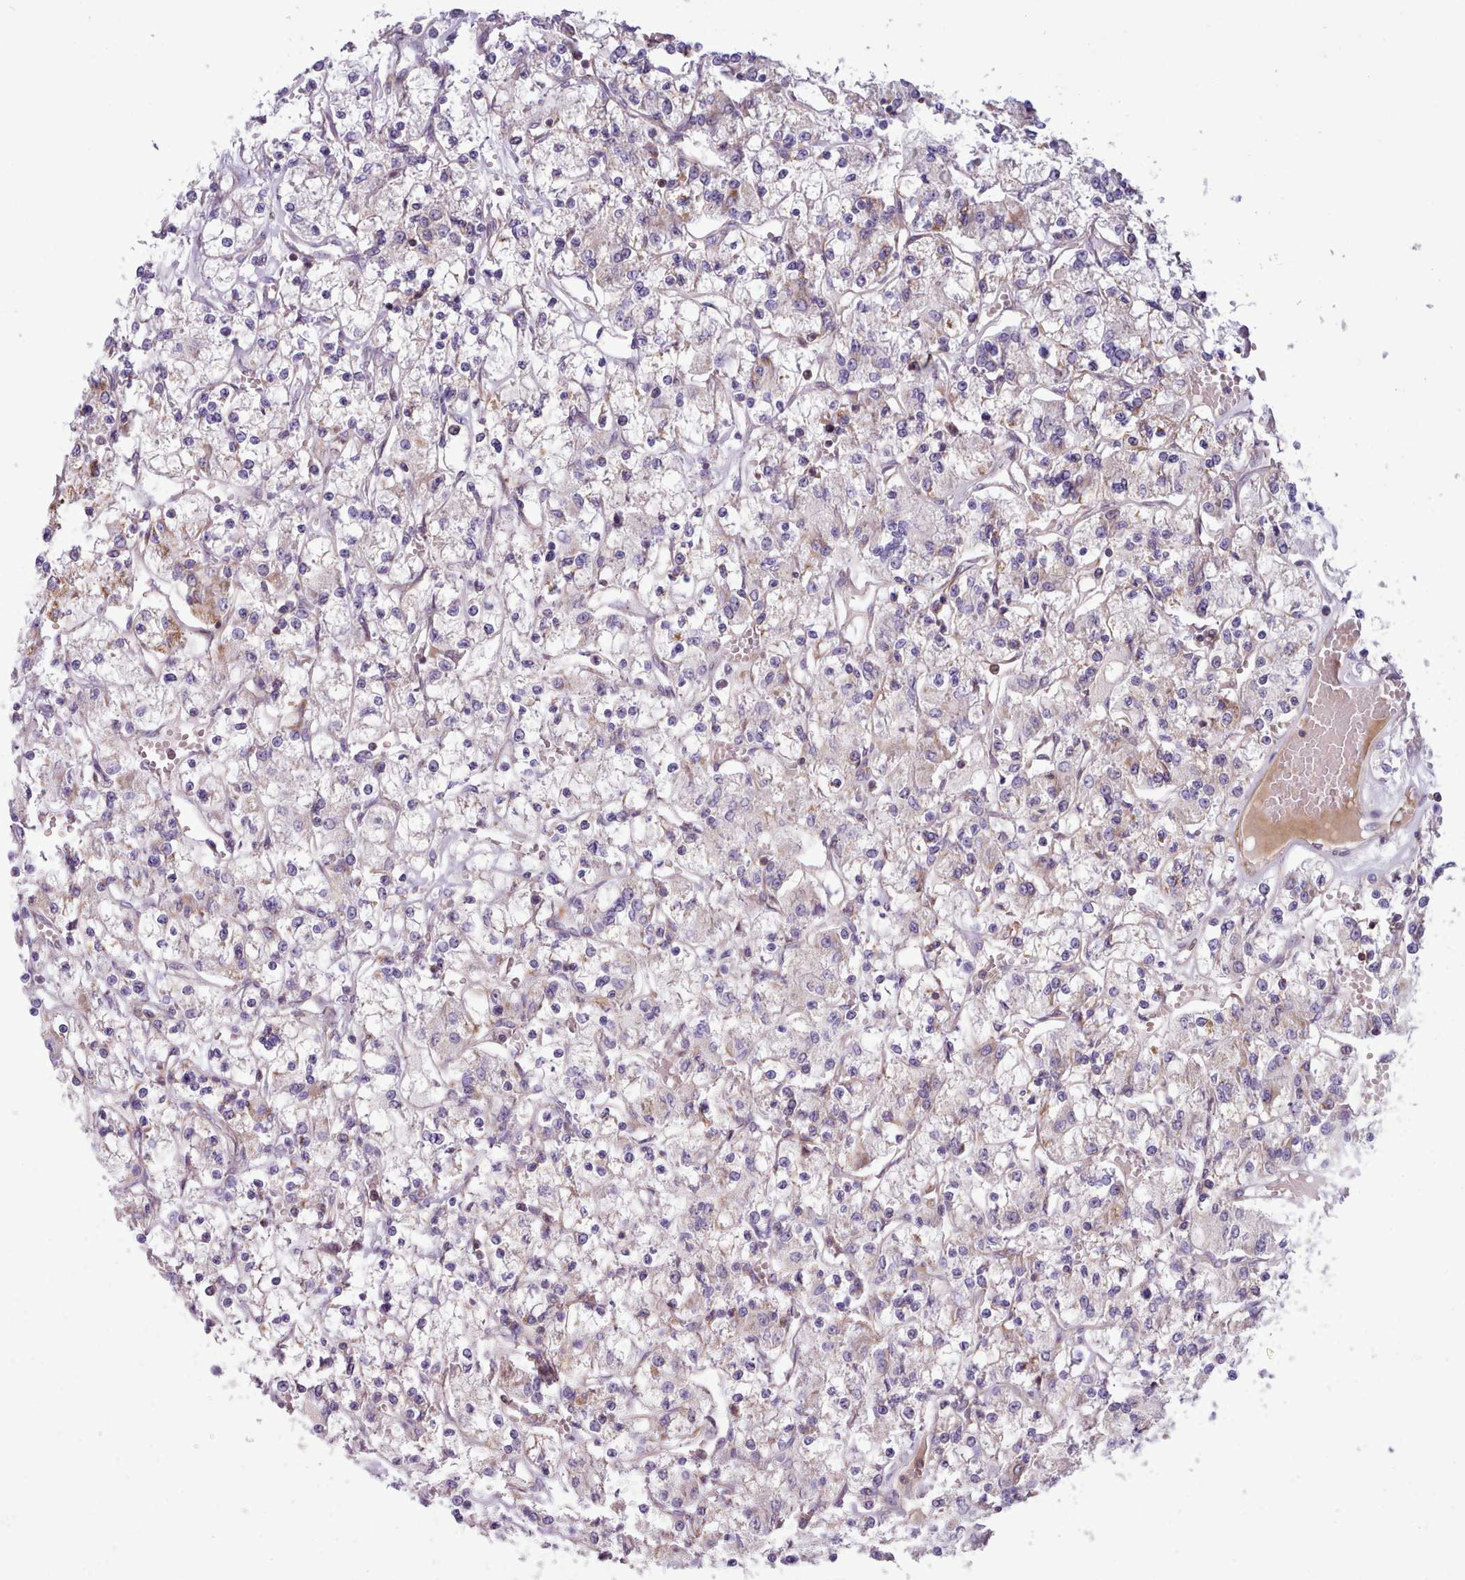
{"staining": {"intensity": "negative", "quantity": "none", "location": "none"}, "tissue": "renal cancer", "cell_type": "Tumor cells", "image_type": "cancer", "snomed": [{"axis": "morphology", "description": "Adenocarcinoma, NOS"}, {"axis": "topography", "description": "Kidney"}], "caption": "Image shows no significant protein staining in tumor cells of renal cancer.", "gene": "TENT4B", "patient": {"sex": "female", "age": 59}}